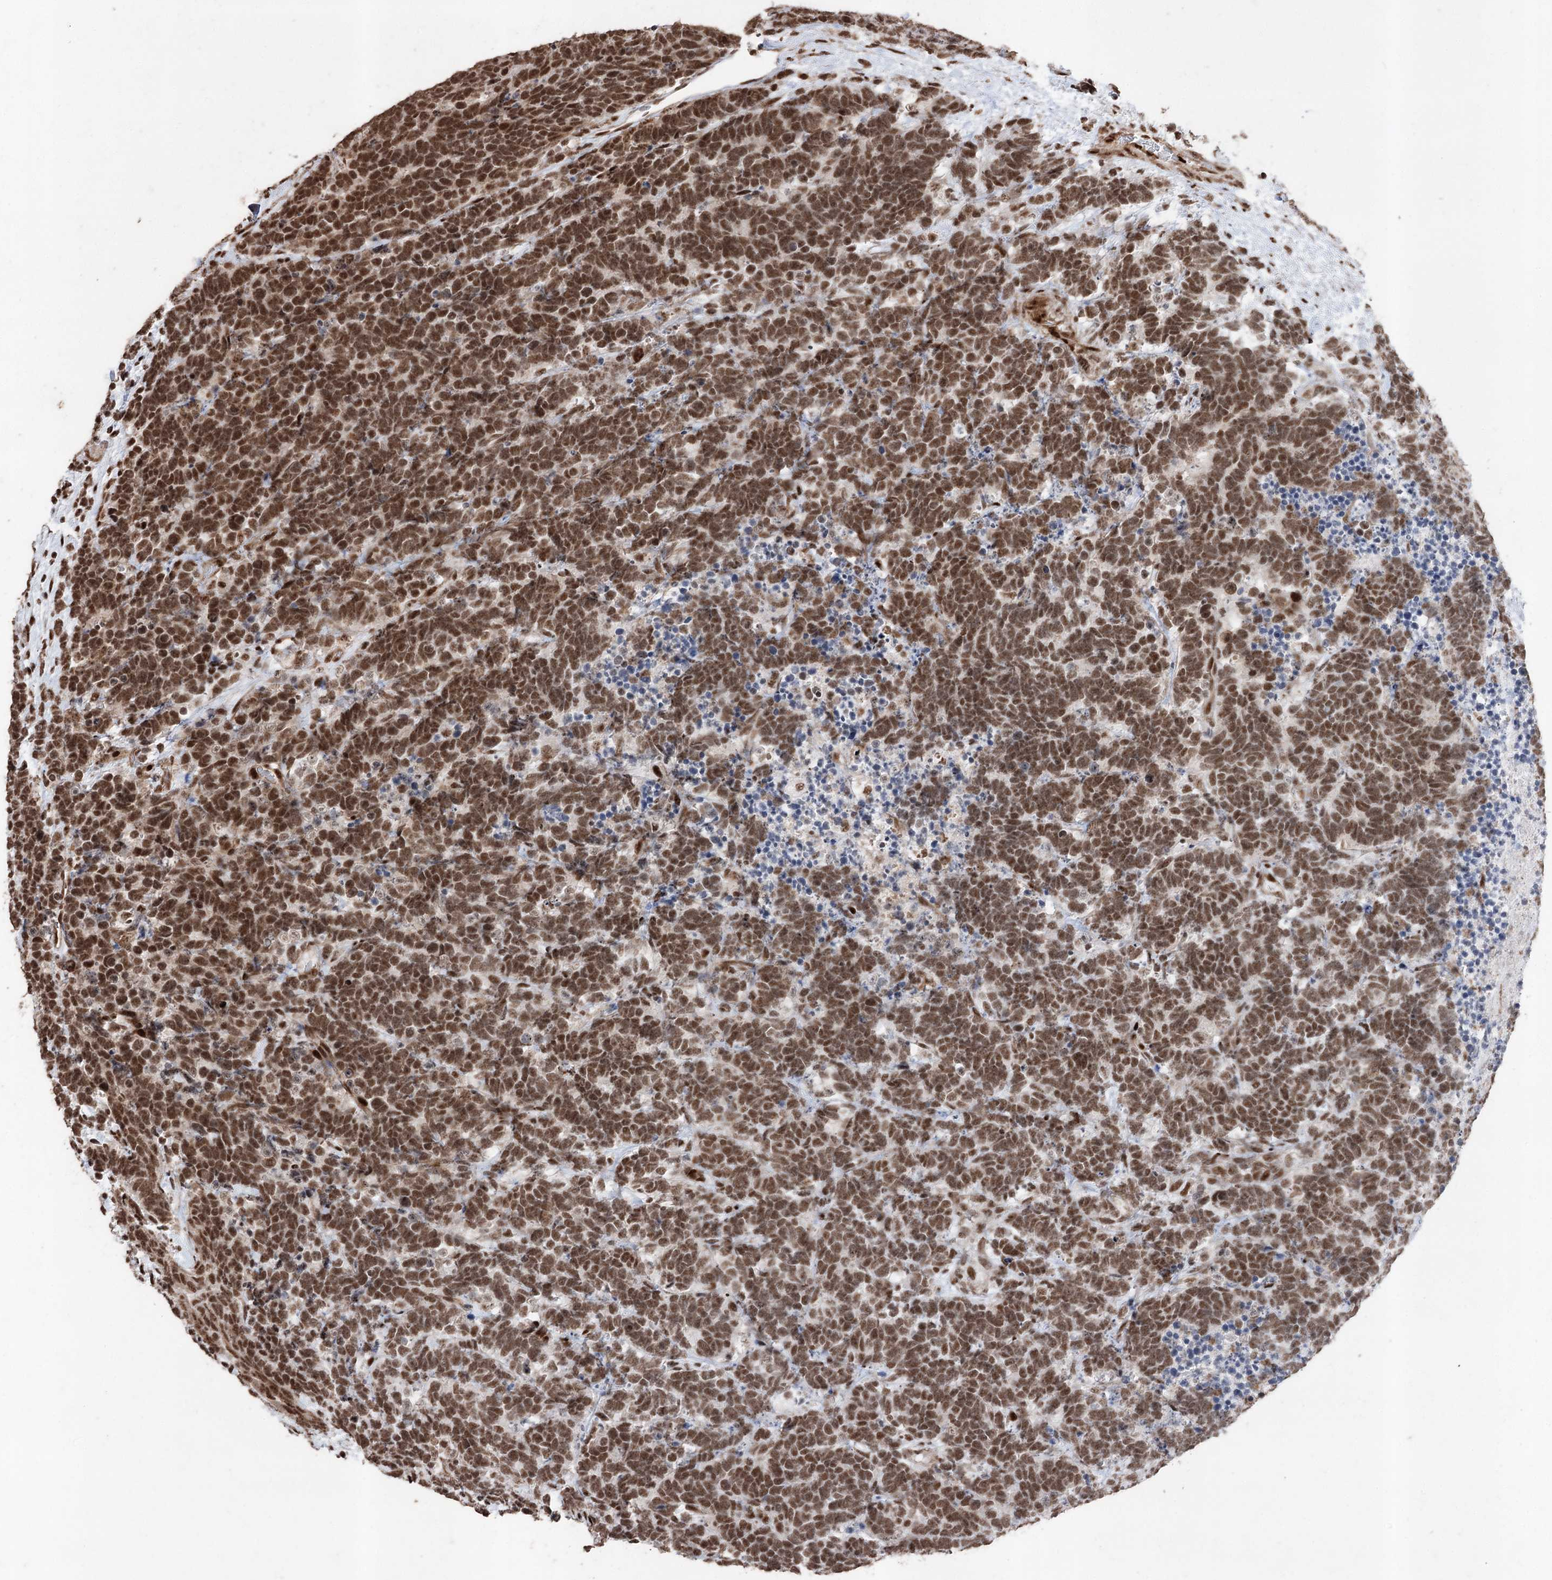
{"staining": {"intensity": "strong", "quantity": ">75%", "location": "nuclear"}, "tissue": "carcinoid", "cell_type": "Tumor cells", "image_type": "cancer", "snomed": [{"axis": "morphology", "description": "Carcinoma, NOS"}, {"axis": "morphology", "description": "Carcinoid, malignant, NOS"}, {"axis": "topography", "description": "Urinary bladder"}], "caption": "The immunohistochemical stain labels strong nuclear staining in tumor cells of carcinoid tissue. (Brightfield microscopy of DAB IHC at high magnification).", "gene": "PDCD4", "patient": {"sex": "male", "age": 57}}